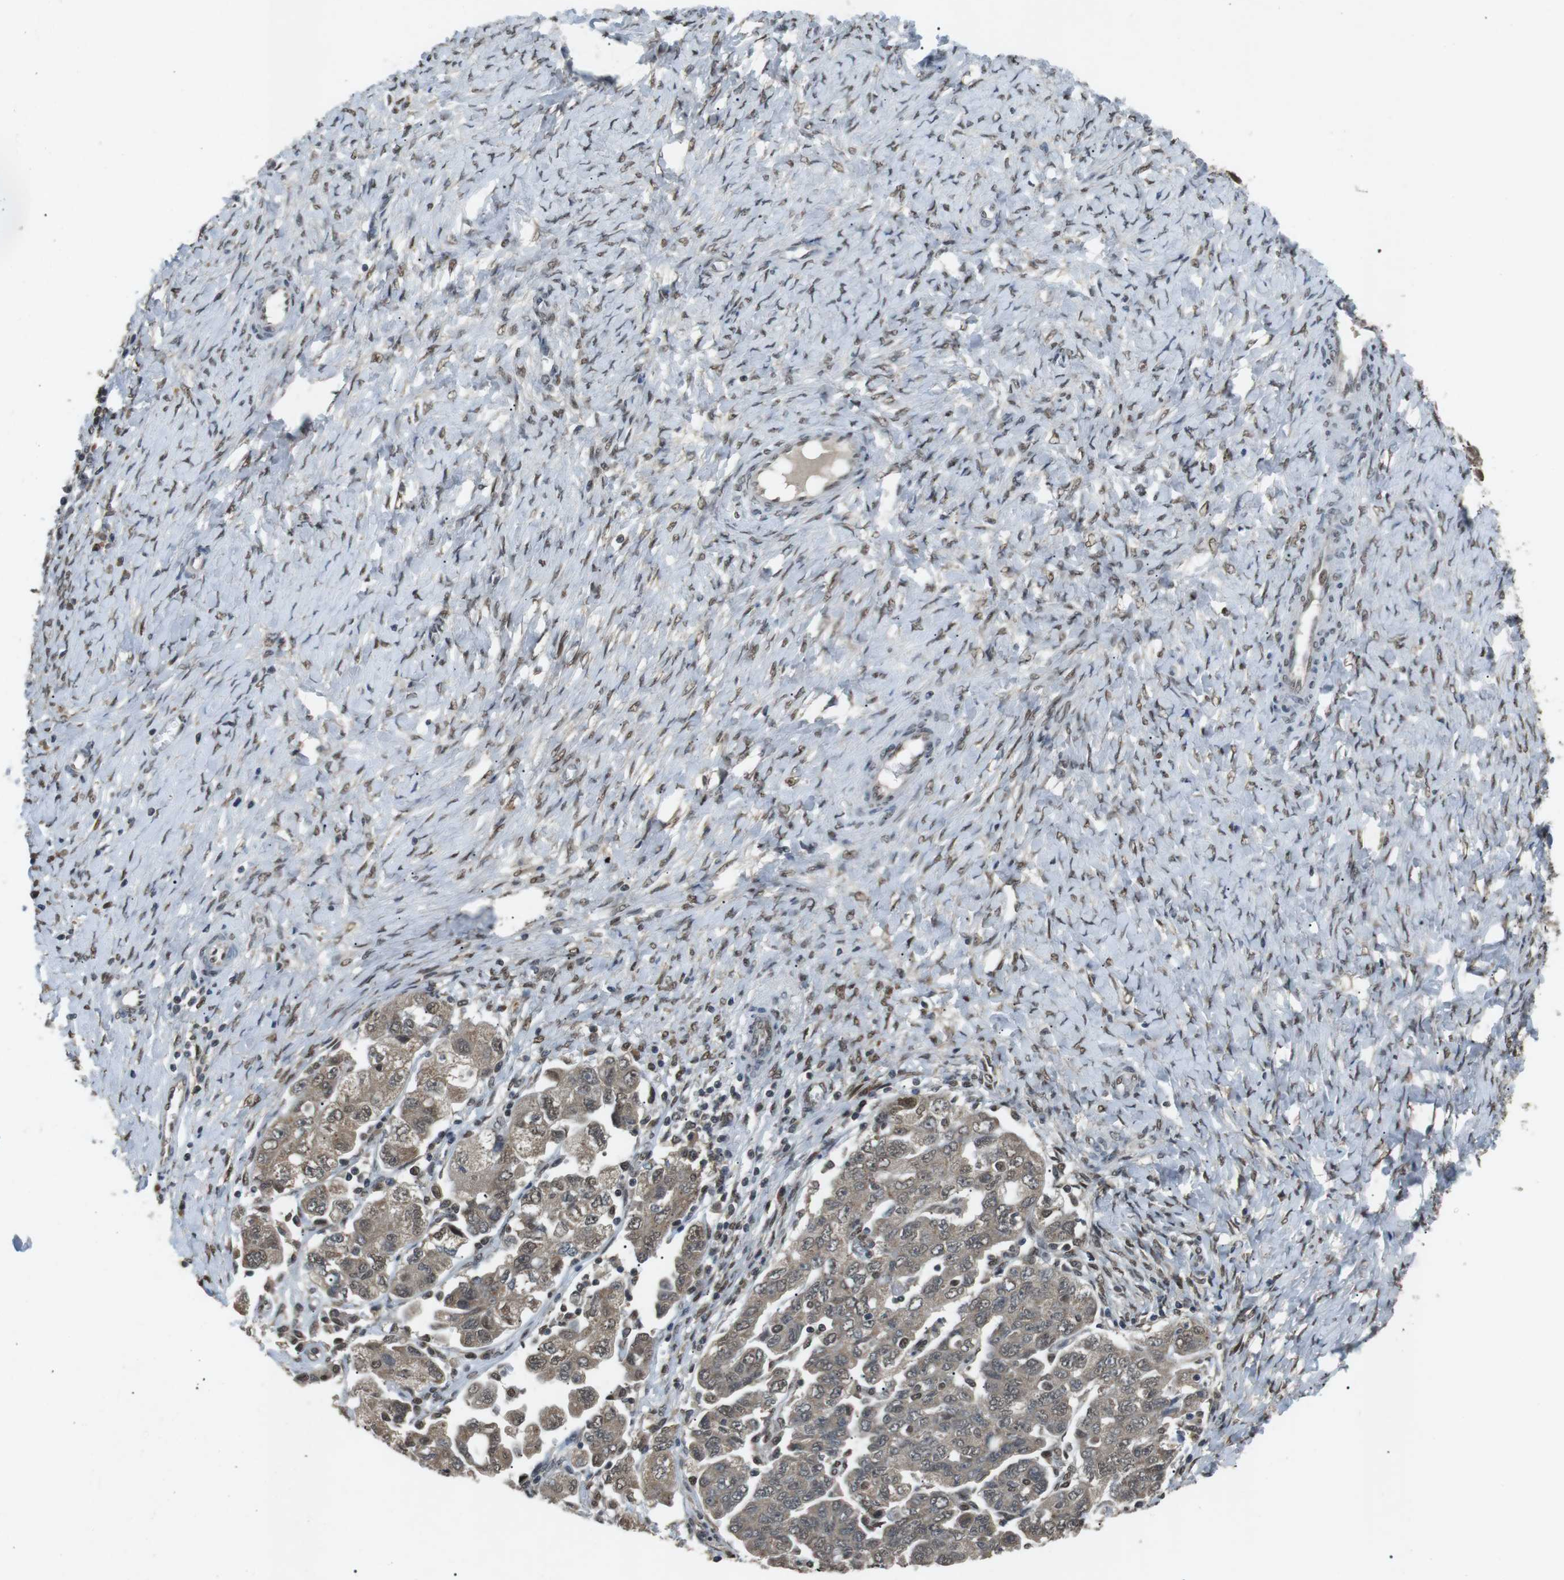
{"staining": {"intensity": "weak", "quantity": ">75%", "location": "cytoplasmic/membranous"}, "tissue": "ovarian cancer", "cell_type": "Tumor cells", "image_type": "cancer", "snomed": [{"axis": "morphology", "description": "Carcinoma, NOS"}, {"axis": "morphology", "description": "Cystadenocarcinoma, serous, NOS"}, {"axis": "topography", "description": "Ovary"}], "caption": "IHC of ovarian cancer (serous cystadenocarcinoma) demonstrates low levels of weak cytoplasmic/membranous staining in approximately >75% of tumor cells.", "gene": "ORAI3", "patient": {"sex": "female", "age": 69}}